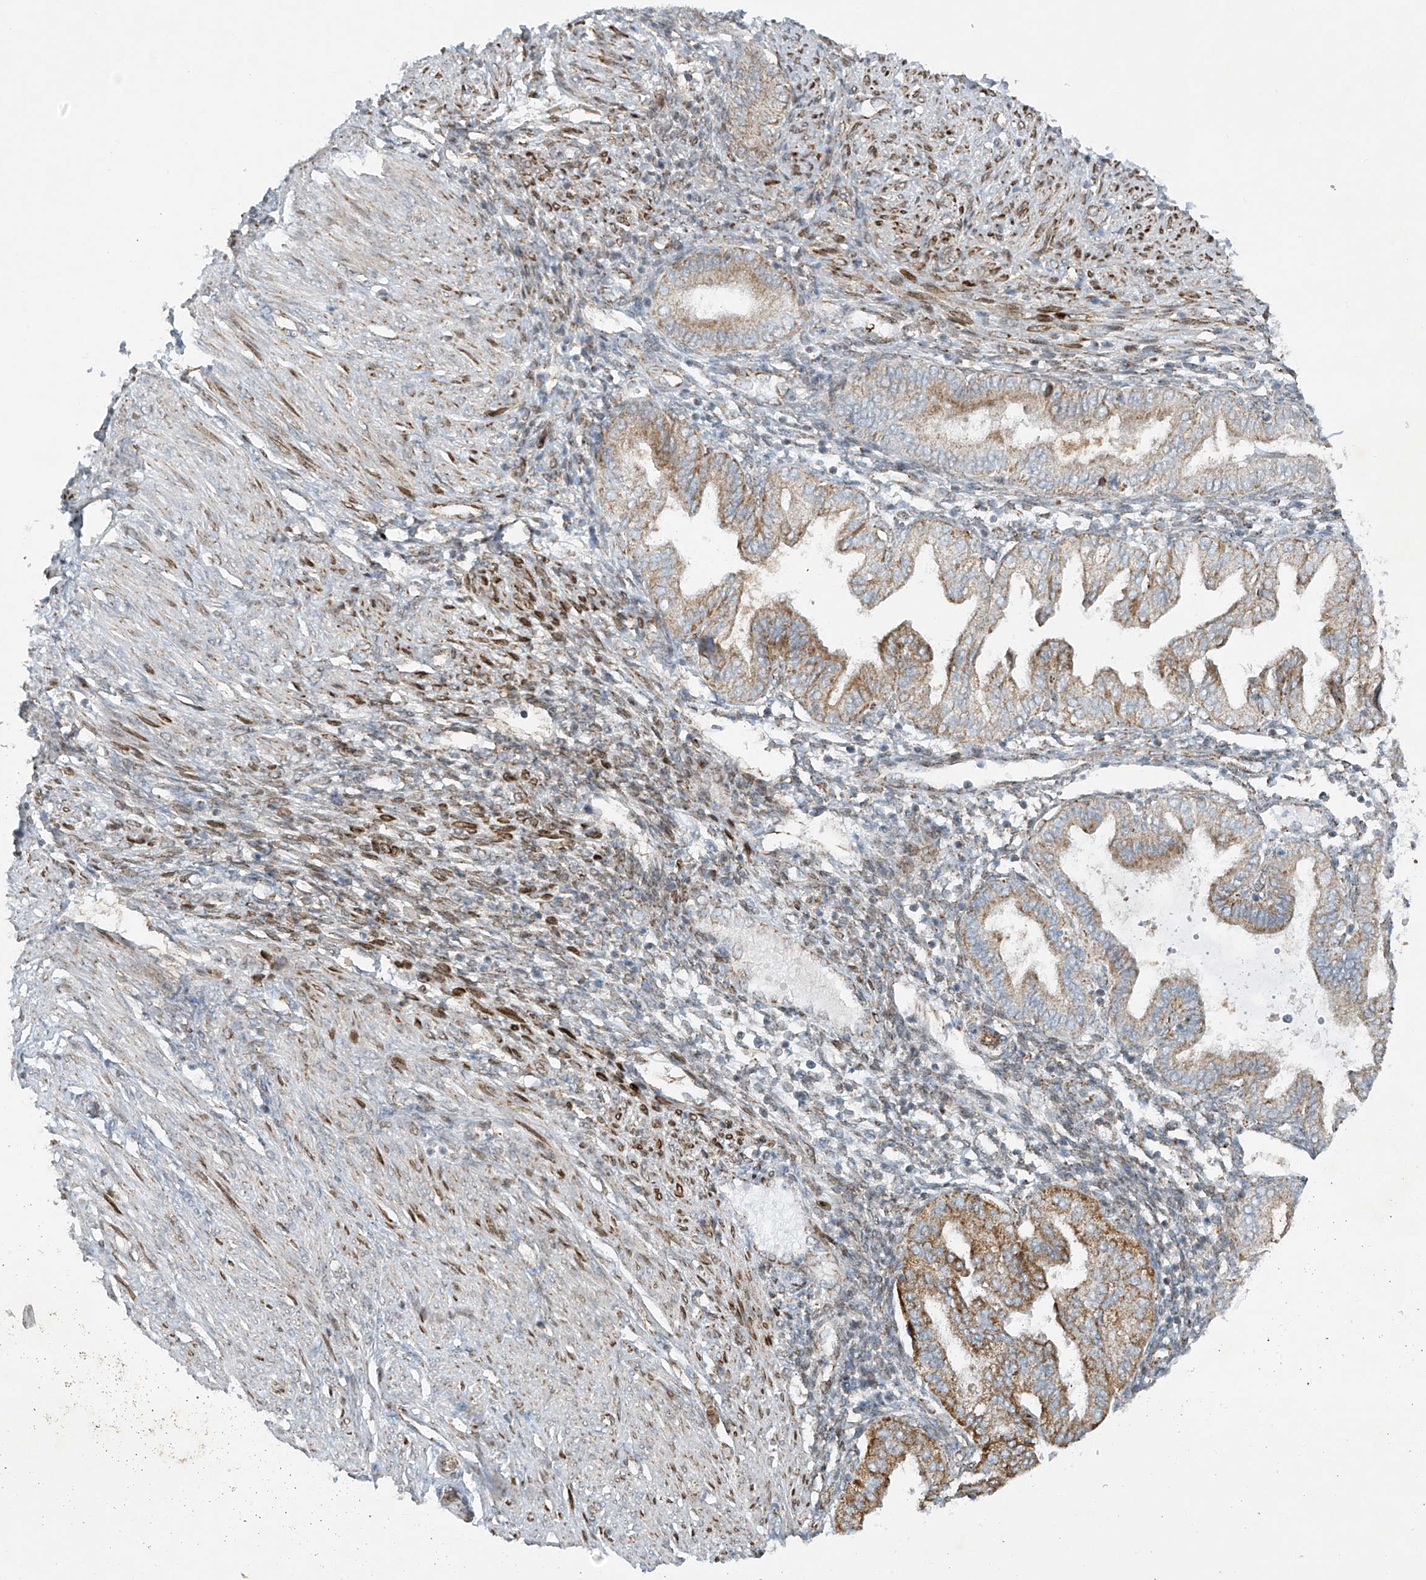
{"staining": {"intensity": "moderate", "quantity": "<25%", "location": "cytoplasmic/membranous"}, "tissue": "endometrium", "cell_type": "Cells in endometrial stroma", "image_type": "normal", "snomed": [{"axis": "morphology", "description": "Normal tissue, NOS"}, {"axis": "topography", "description": "Endometrium"}], "caption": "Brown immunohistochemical staining in unremarkable endometrium exhibits moderate cytoplasmic/membranous staining in approximately <25% of cells in endometrial stroma.", "gene": "SMDT1", "patient": {"sex": "female", "age": 53}}